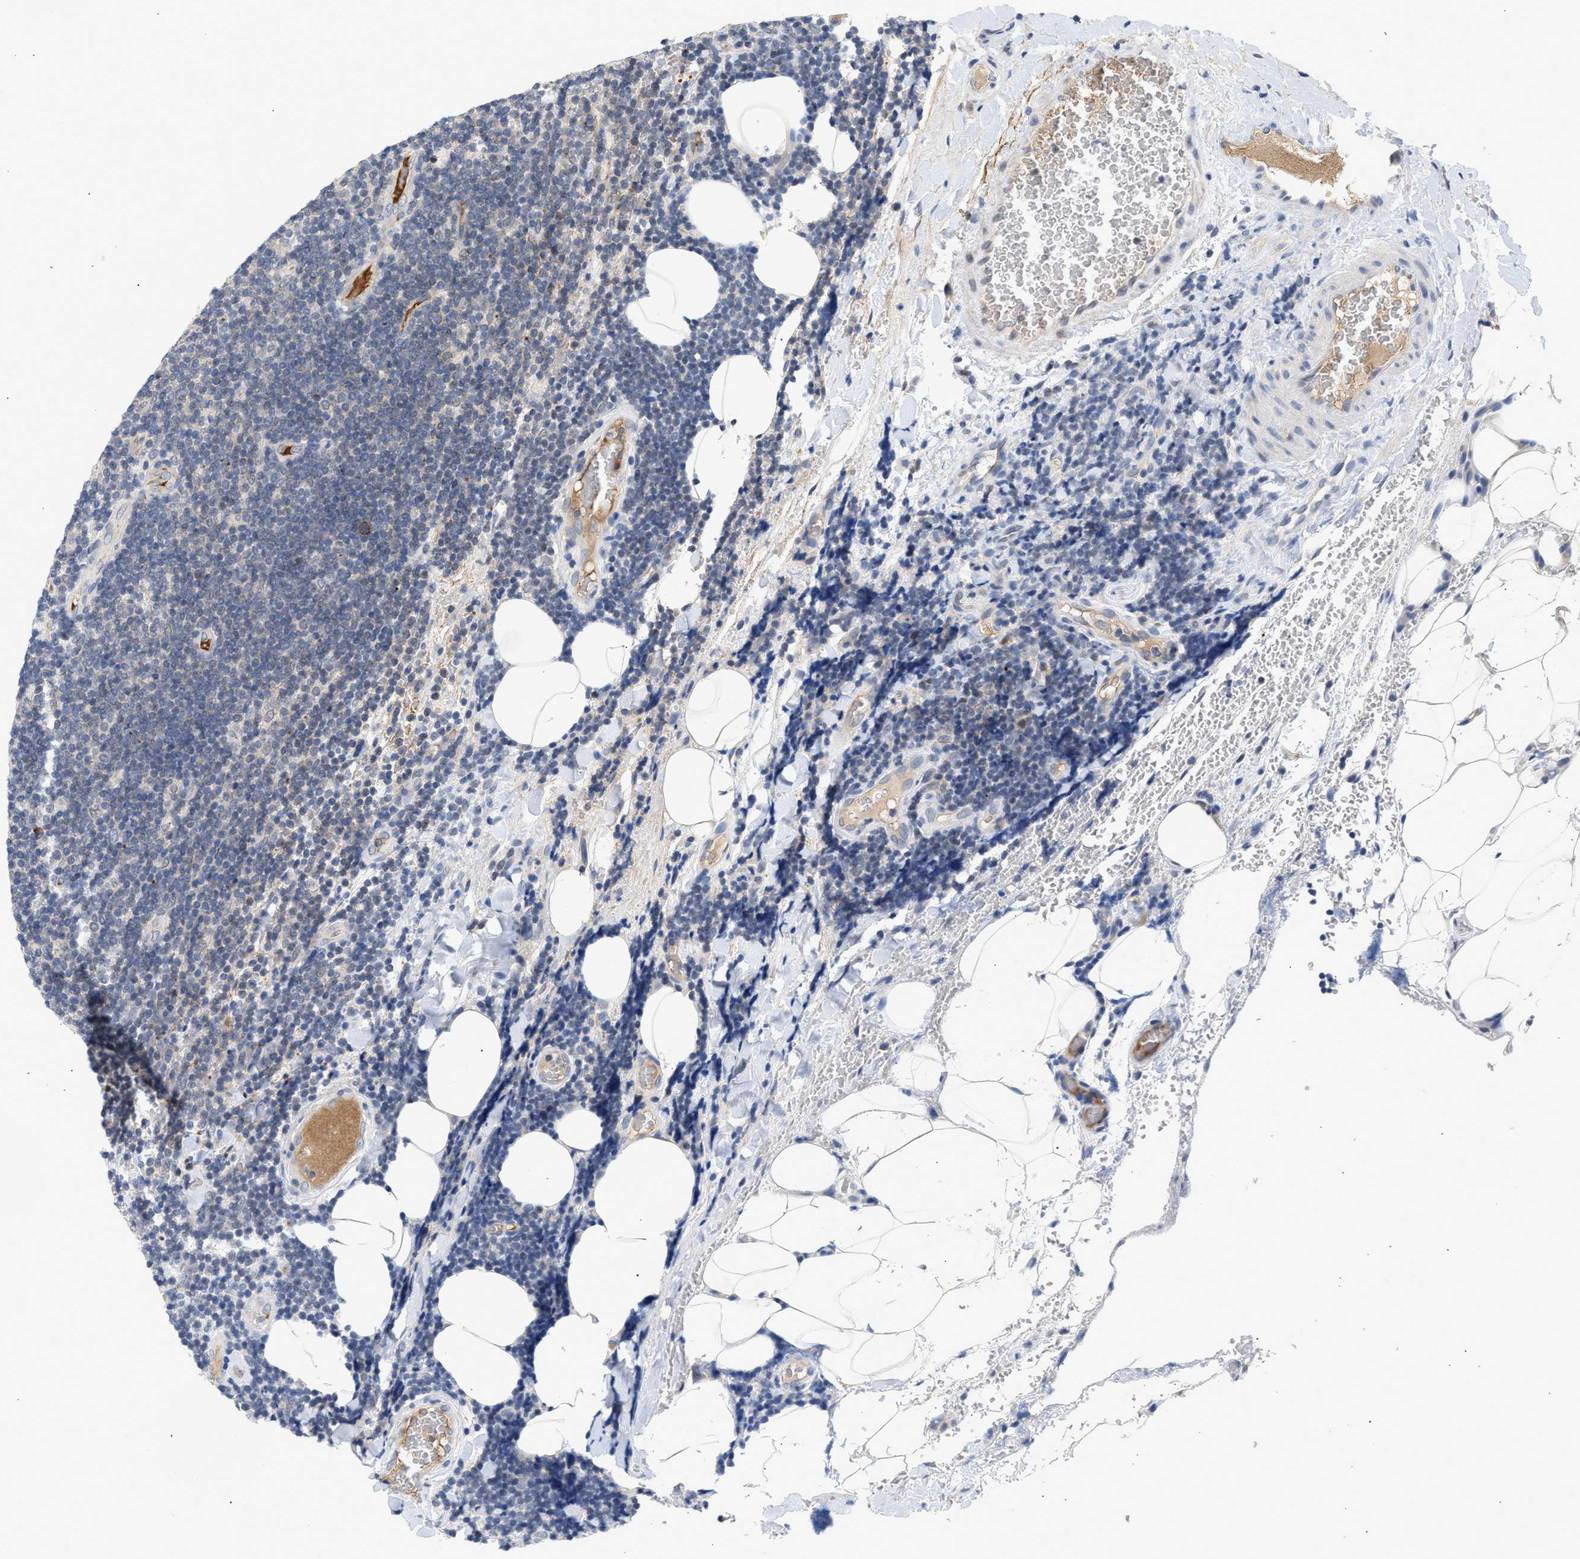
{"staining": {"intensity": "negative", "quantity": "none", "location": "none"}, "tissue": "lymphoma", "cell_type": "Tumor cells", "image_type": "cancer", "snomed": [{"axis": "morphology", "description": "Malignant lymphoma, non-Hodgkin's type, Low grade"}, {"axis": "topography", "description": "Lymph node"}], "caption": "This is an IHC image of human low-grade malignant lymphoma, non-Hodgkin's type. There is no positivity in tumor cells.", "gene": "NUP62", "patient": {"sex": "male", "age": 66}}